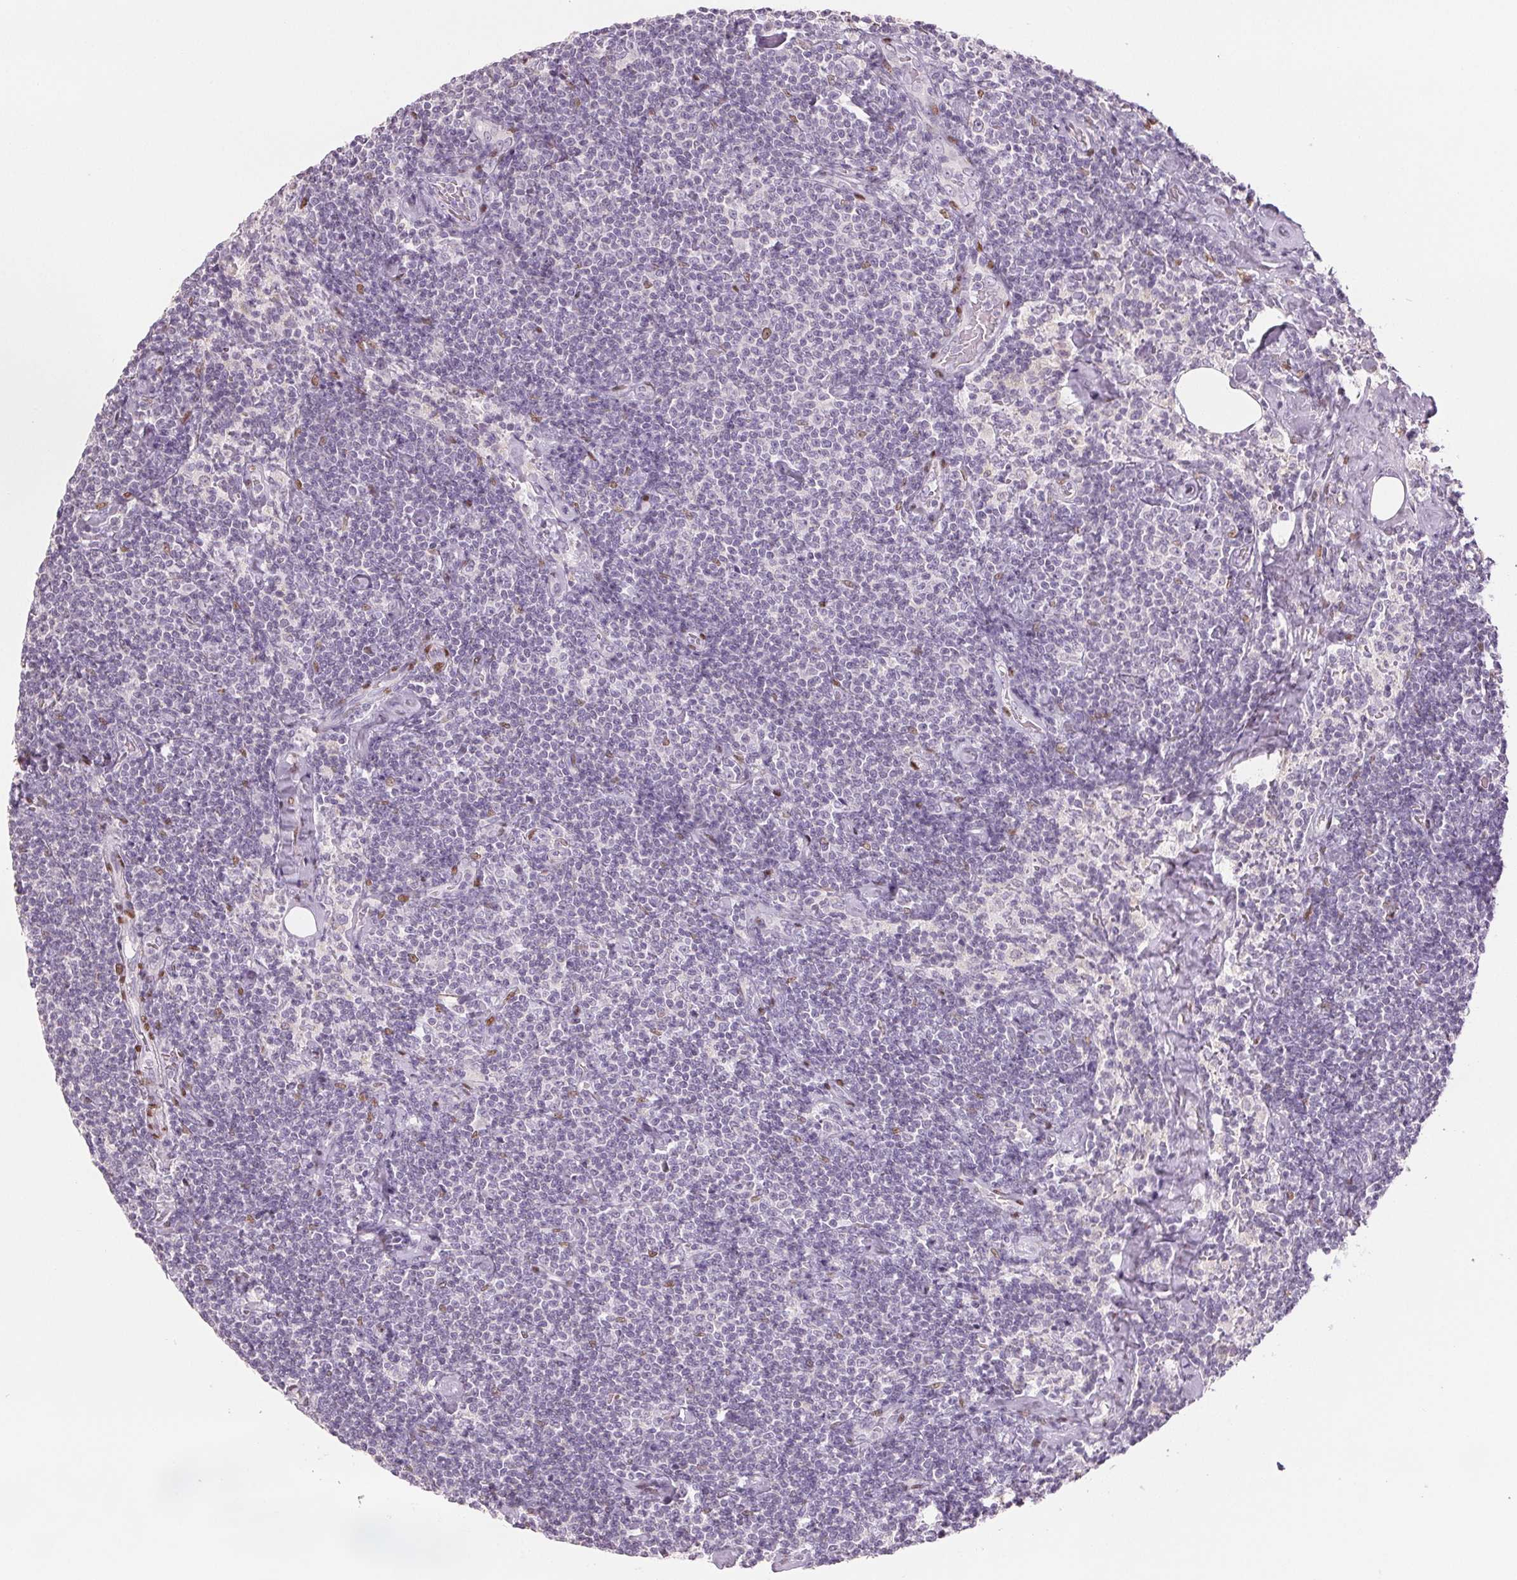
{"staining": {"intensity": "negative", "quantity": "none", "location": "none"}, "tissue": "lymphoma", "cell_type": "Tumor cells", "image_type": "cancer", "snomed": [{"axis": "morphology", "description": "Malignant lymphoma, non-Hodgkin's type, Low grade"}, {"axis": "topography", "description": "Lymph node"}], "caption": "Human low-grade malignant lymphoma, non-Hodgkin's type stained for a protein using immunohistochemistry displays no expression in tumor cells.", "gene": "SMARCD3", "patient": {"sex": "male", "age": 81}}